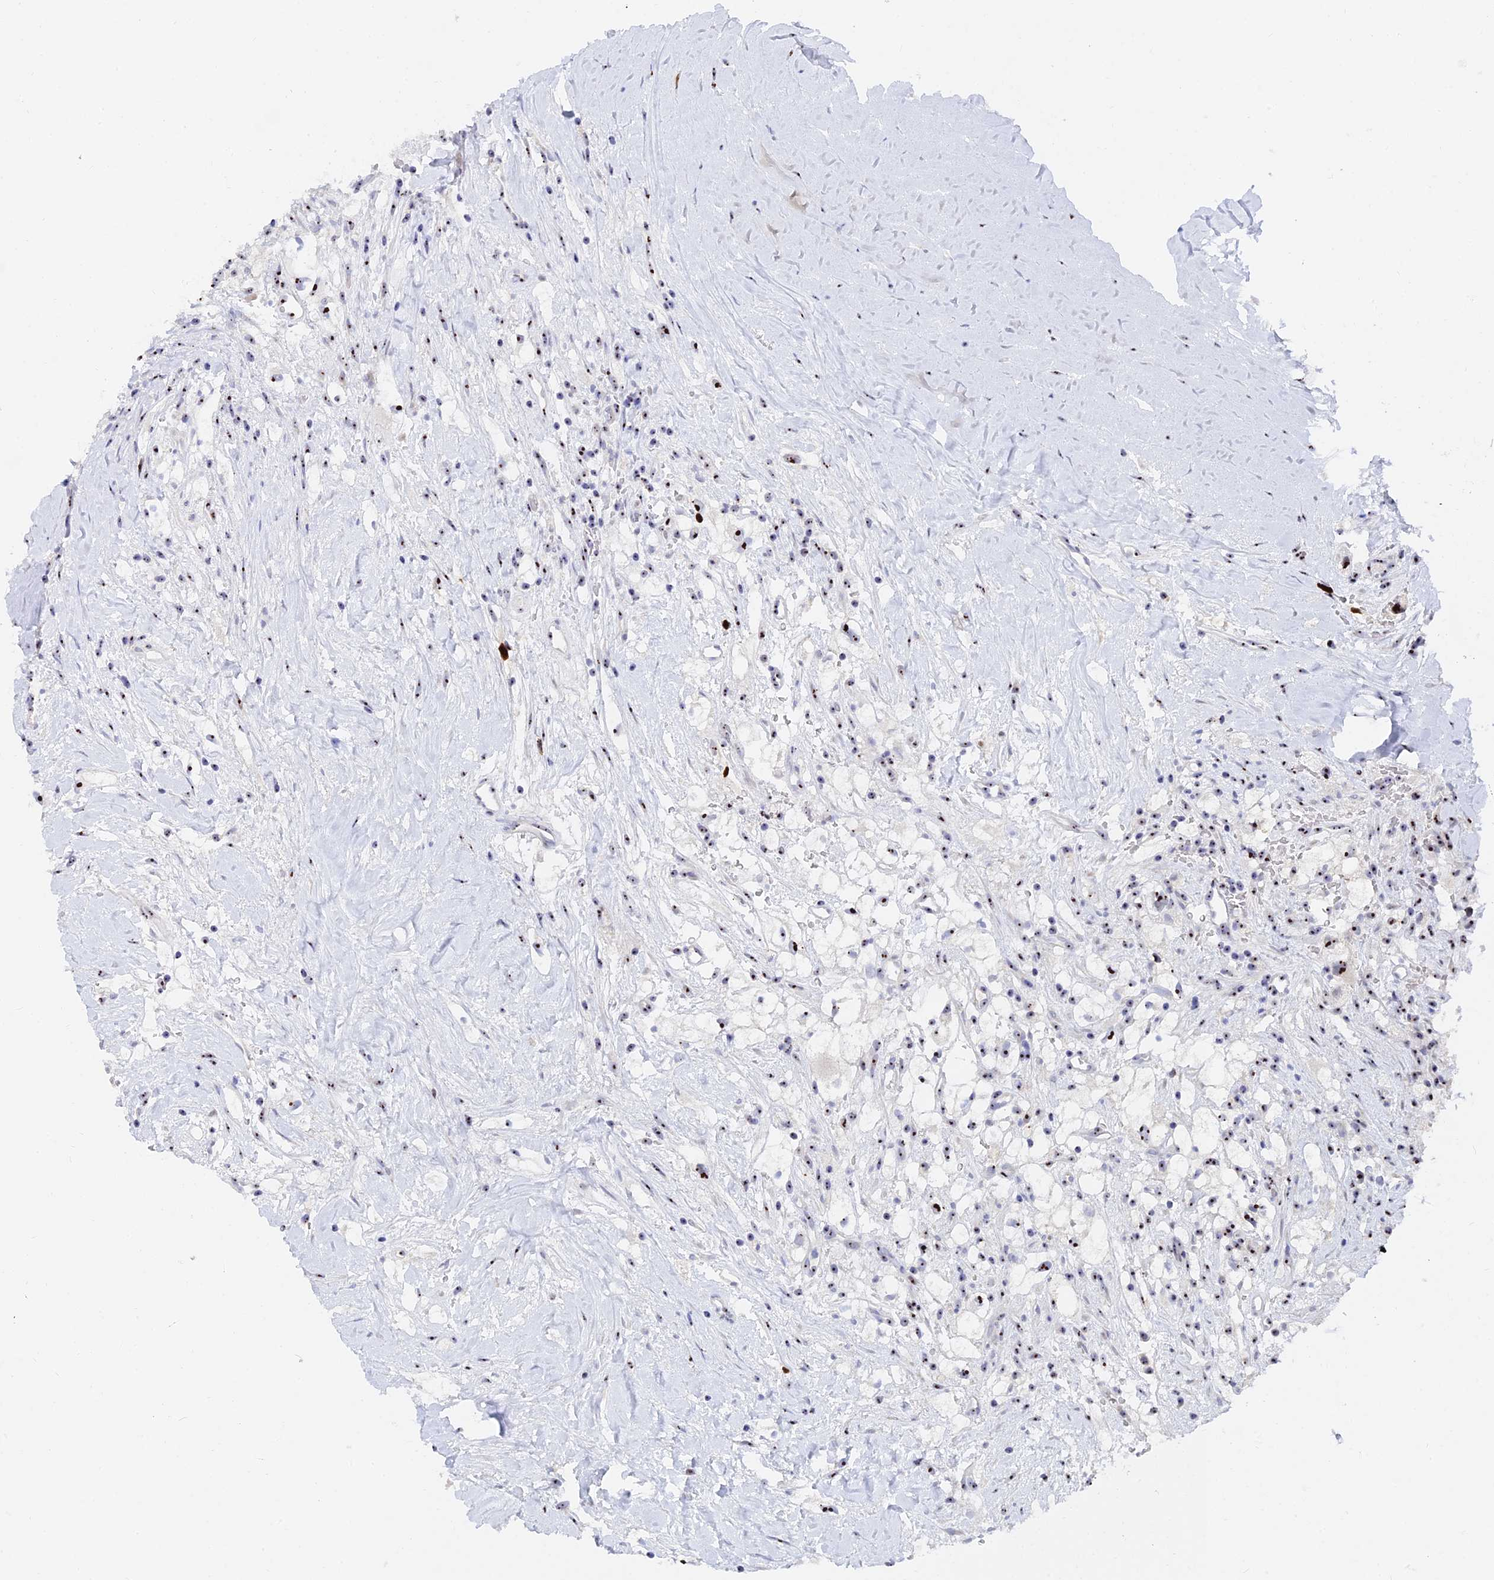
{"staining": {"intensity": "strong", "quantity": ">75%", "location": "nuclear"}, "tissue": "renal cancer", "cell_type": "Tumor cells", "image_type": "cancer", "snomed": [{"axis": "morphology", "description": "Adenocarcinoma, NOS"}, {"axis": "topography", "description": "Kidney"}], "caption": "Immunohistochemical staining of human renal cancer (adenocarcinoma) demonstrates high levels of strong nuclear expression in about >75% of tumor cells.", "gene": "RSL1D1", "patient": {"sex": "male", "age": 59}}